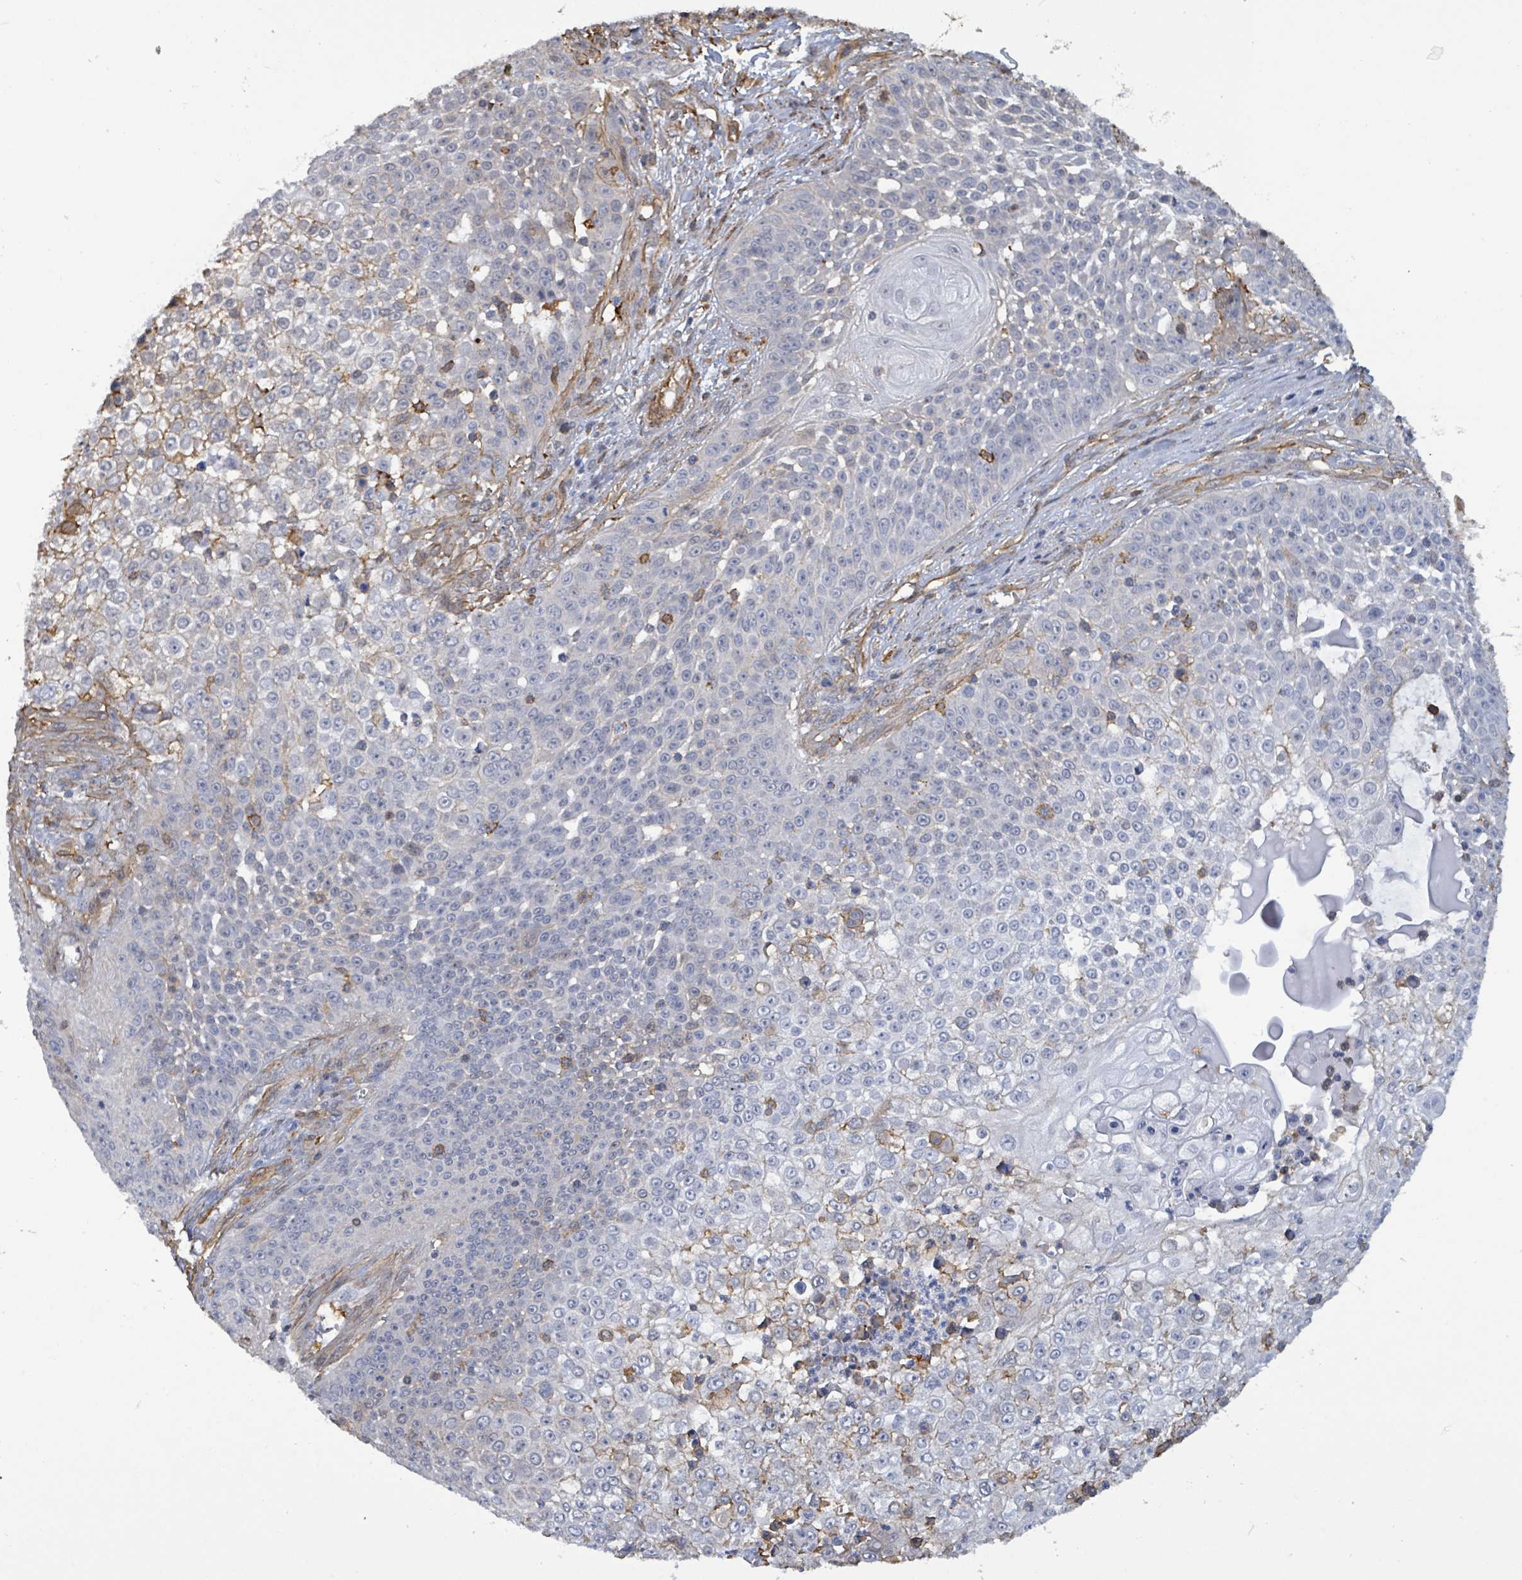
{"staining": {"intensity": "weak", "quantity": "<25%", "location": "cytoplasmic/membranous"}, "tissue": "skin cancer", "cell_type": "Tumor cells", "image_type": "cancer", "snomed": [{"axis": "morphology", "description": "Squamous cell carcinoma, NOS"}, {"axis": "topography", "description": "Skin"}], "caption": "Immunohistochemistry (IHC) micrograph of skin squamous cell carcinoma stained for a protein (brown), which reveals no expression in tumor cells.", "gene": "PRKRIP1", "patient": {"sex": "male", "age": 24}}